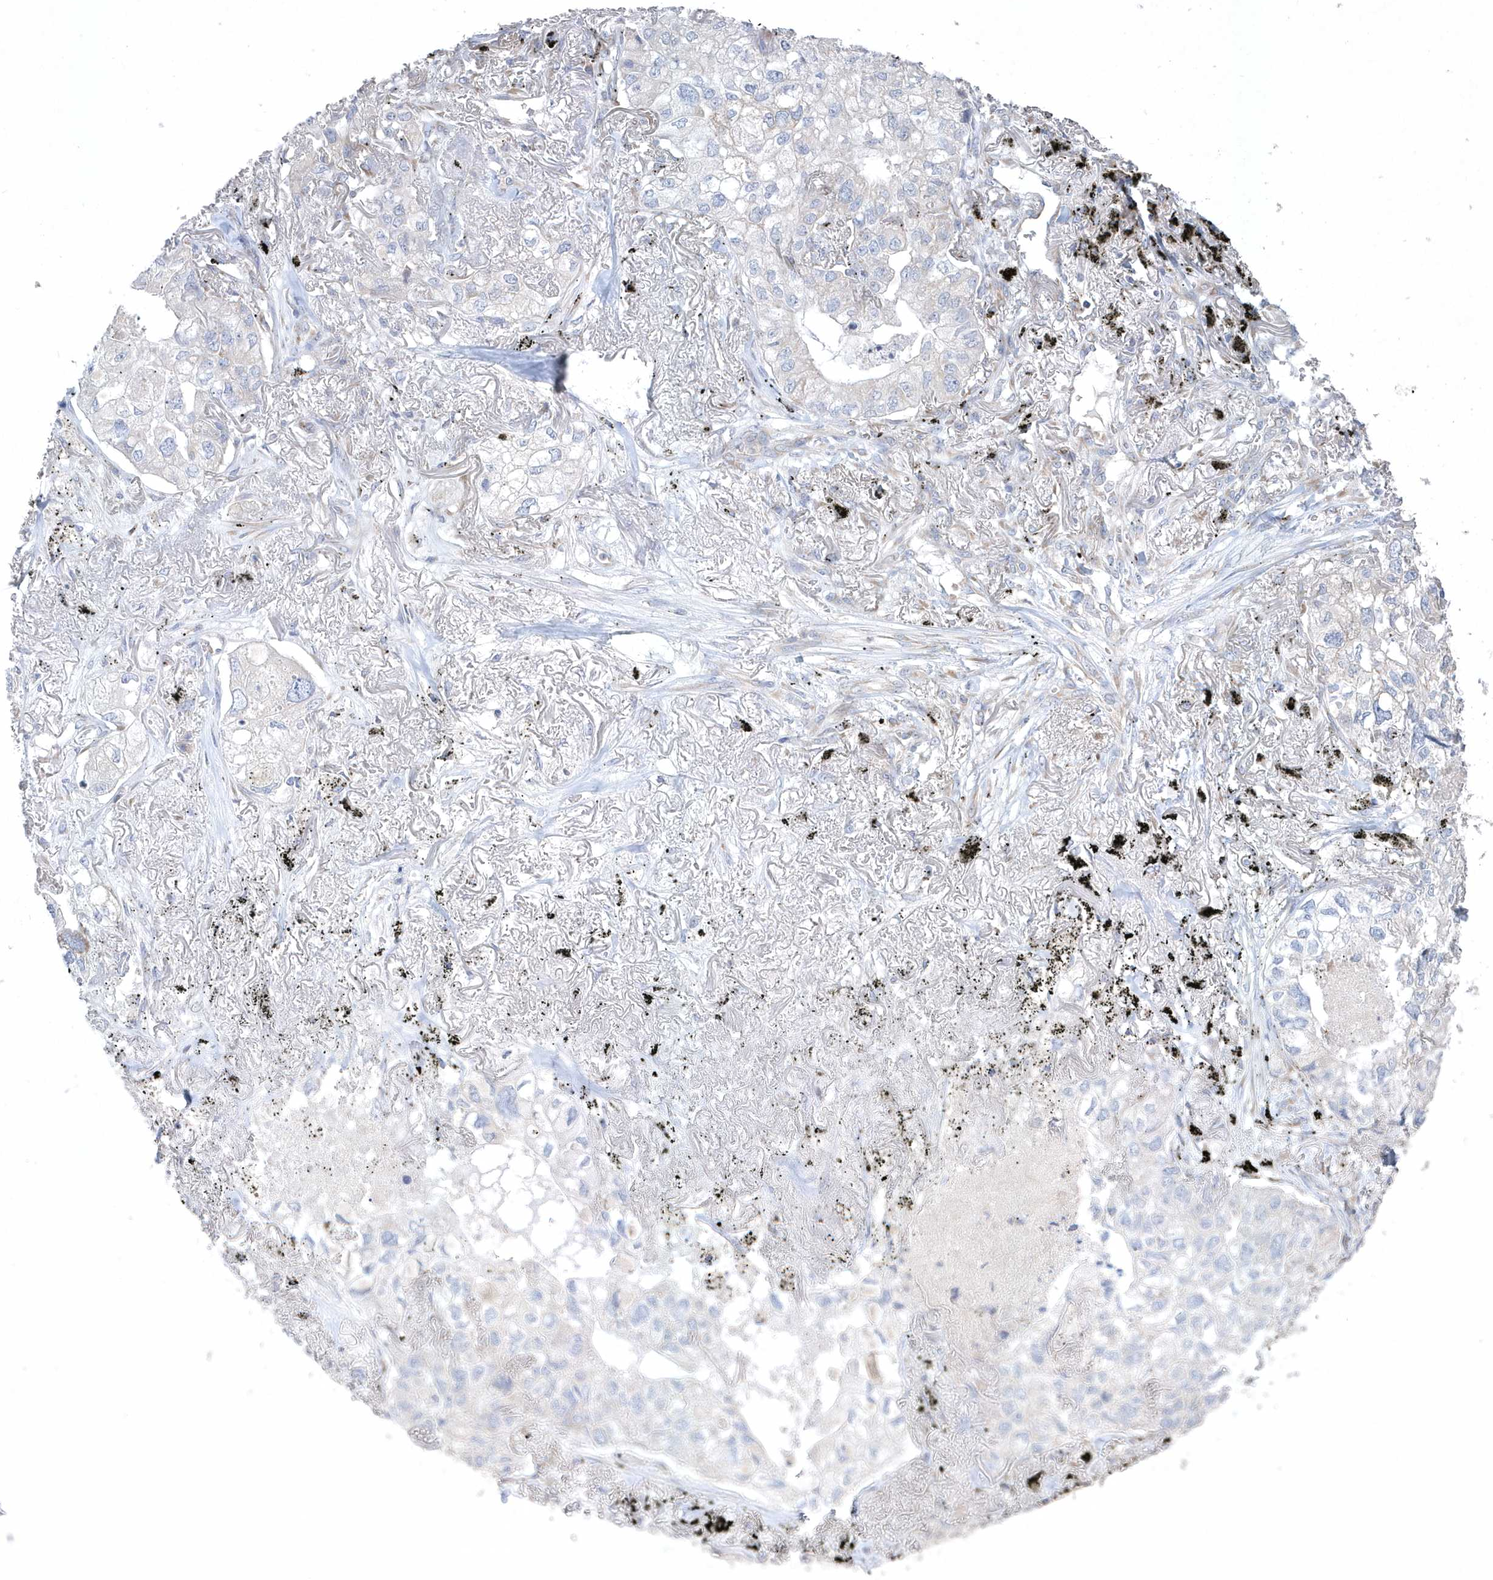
{"staining": {"intensity": "negative", "quantity": "none", "location": "none"}, "tissue": "lung cancer", "cell_type": "Tumor cells", "image_type": "cancer", "snomed": [{"axis": "morphology", "description": "Adenocarcinoma, NOS"}, {"axis": "topography", "description": "Lung"}], "caption": "Immunohistochemical staining of human adenocarcinoma (lung) shows no significant expression in tumor cells.", "gene": "DGAT1", "patient": {"sex": "male", "age": 65}}